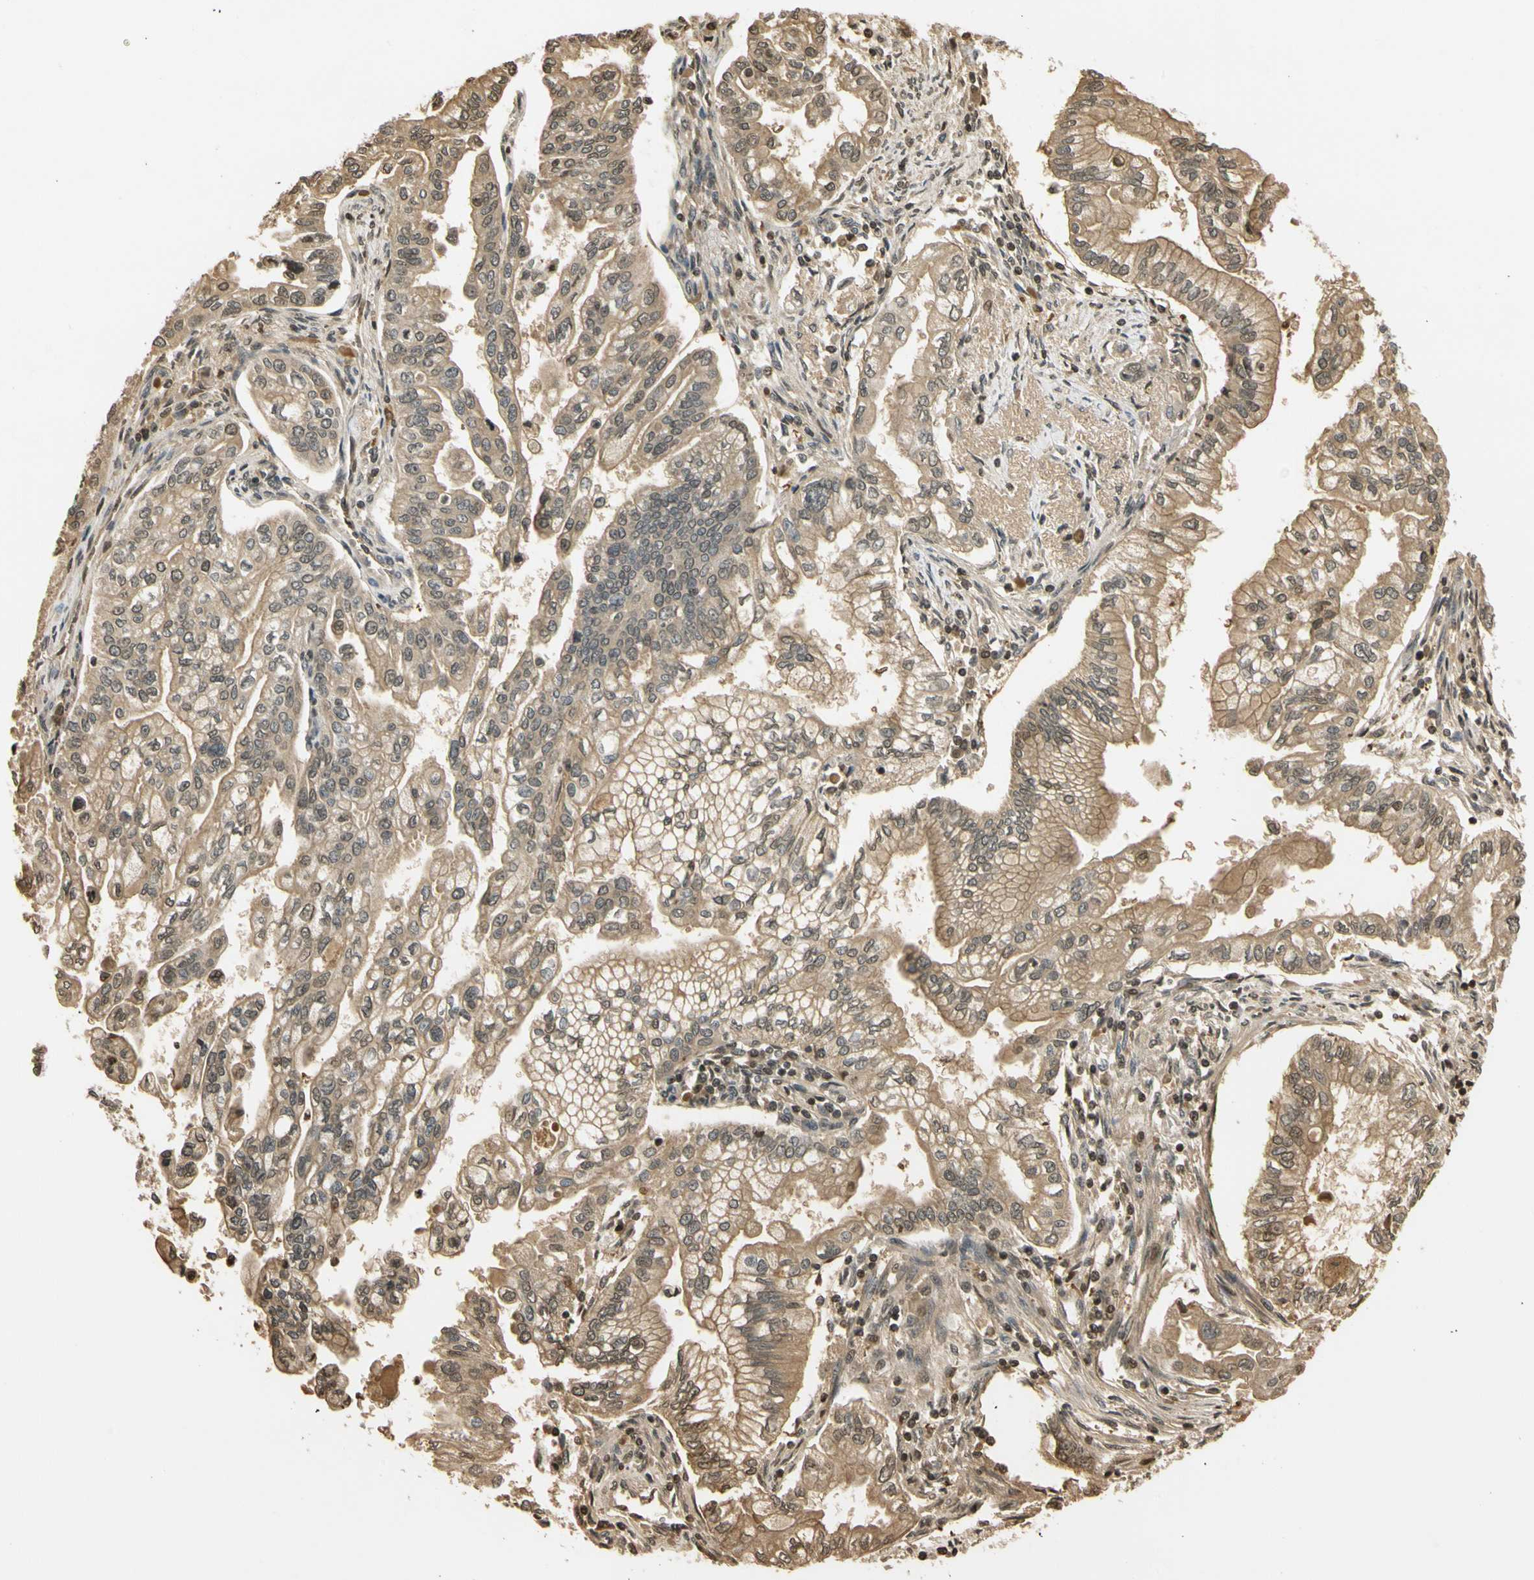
{"staining": {"intensity": "moderate", "quantity": ">75%", "location": "cytoplasmic/membranous"}, "tissue": "pancreatic cancer", "cell_type": "Tumor cells", "image_type": "cancer", "snomed": [{"axis": "morphology", "description": "Normal tissue, NOS"}, {"axis": "topography", "description": "Pancreas"}], "caption": "Protein analysis of pancreatic cancer tissue exhibits moderate cytoplasmic/membranous staining in approximately >75% of tumor cells. (Brightfield microscopy of DAB IHC at high magnification).", "gene": "SOD1", "patient": {"sex": "male", "age": 42}}